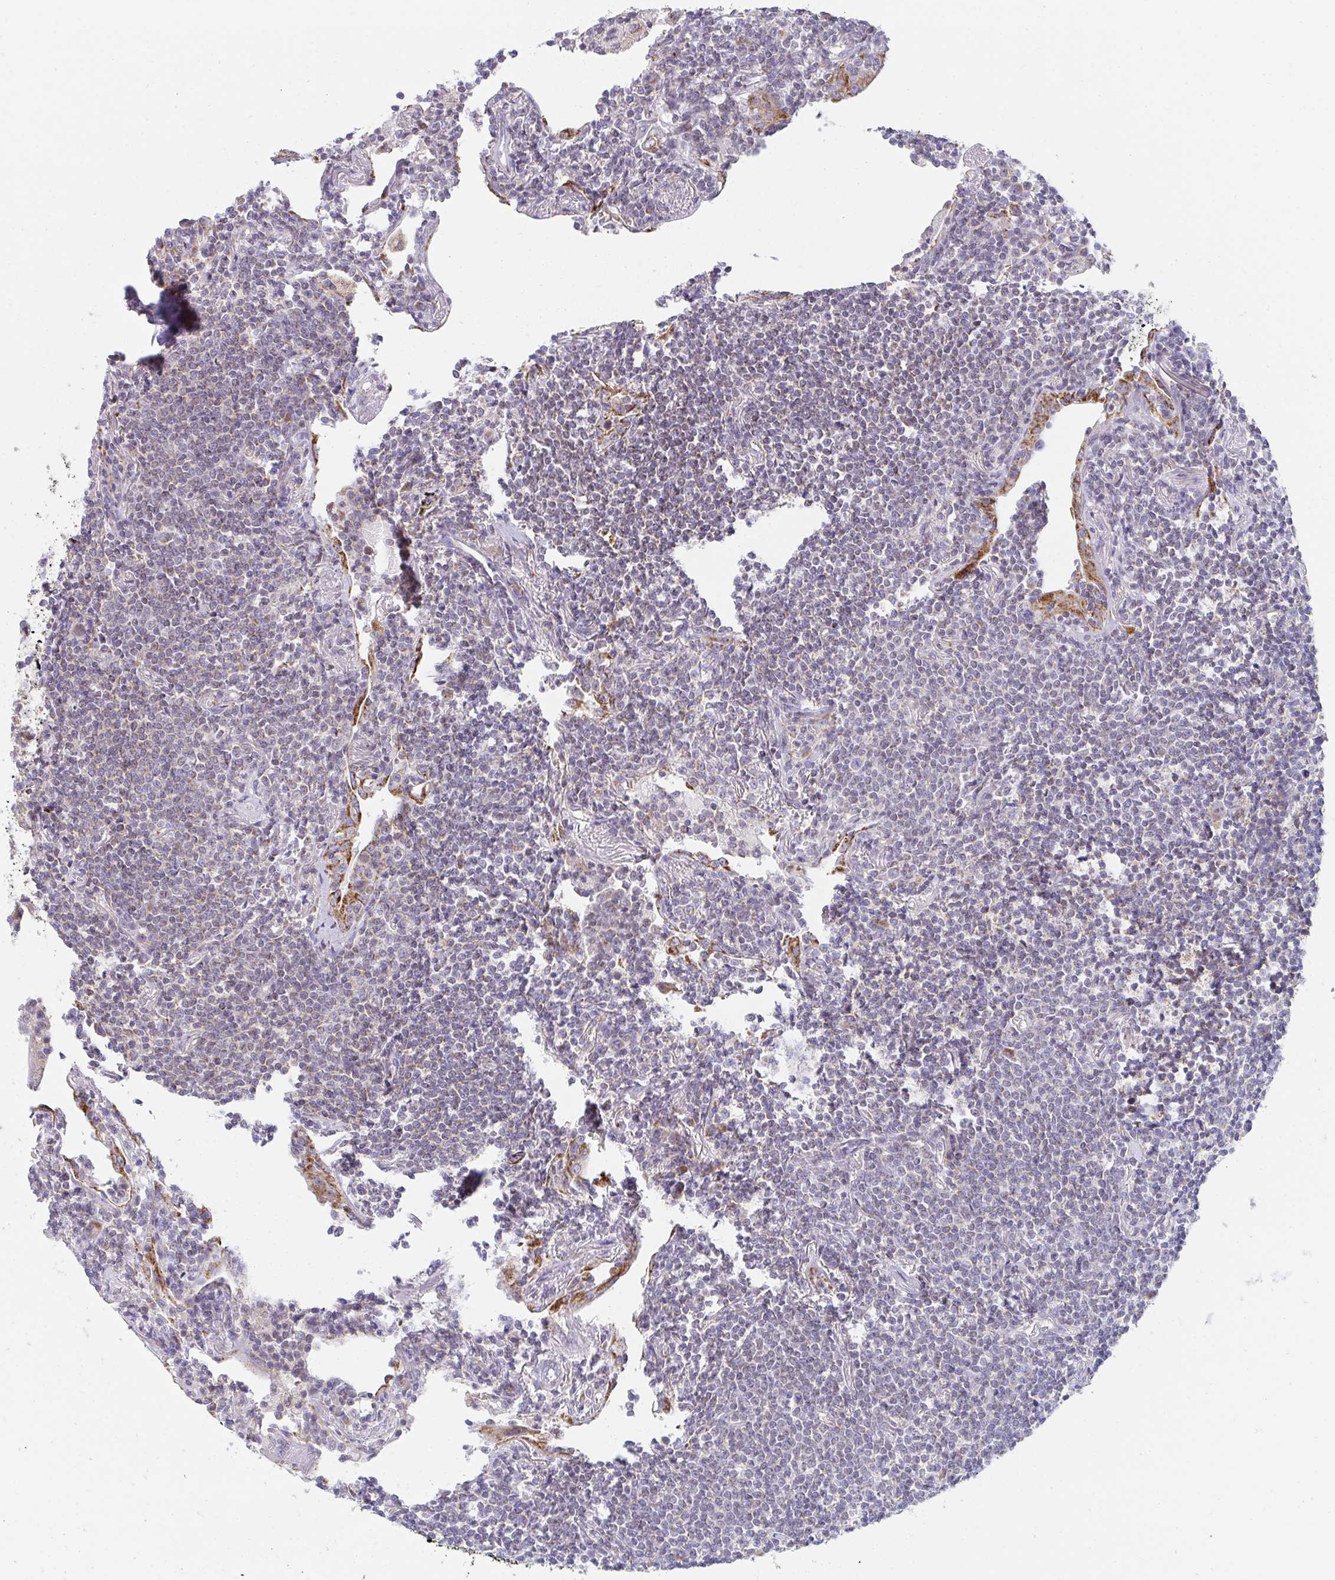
{"staining": {"intensity": "negative", "quantity": "none", "location": "none"}, "tissue": "lymphoma", "cell_type": "Tumor cells", "image_type": "cancer", "snomed": [{"axis": "morphology", "description": "Malignant lymphoma, non-Hodgkin's type, Low grade"}, {"axis": "topography", "description": "Lung"}], "caption": "Tumor cells show no significant staining in lymphoma.", "gene": "FAHD1", "patient": {"sex": "female", "age": 71}}